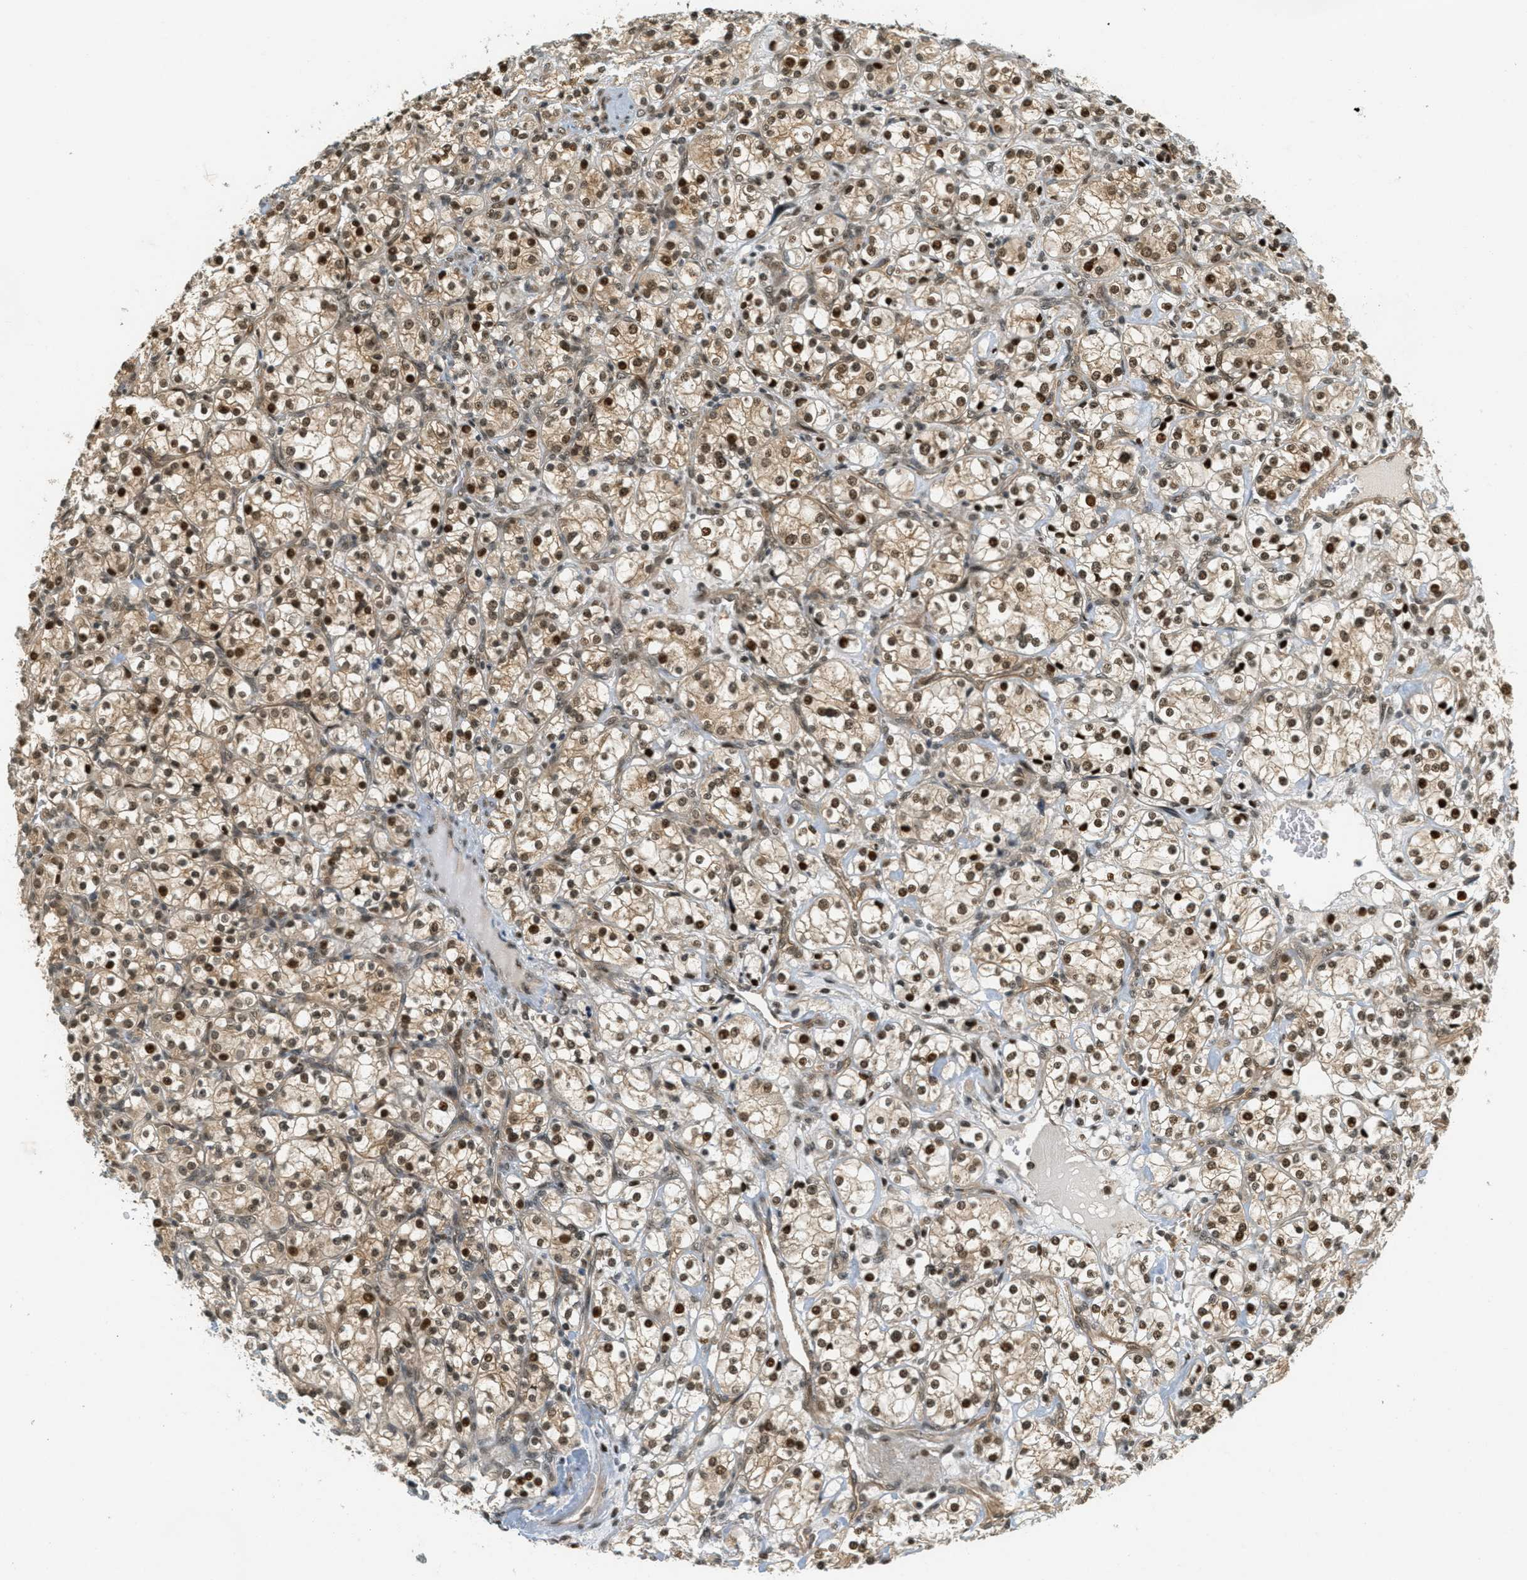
{"staining": {"intensity": "moderate", "quantity": ">75%", "location": "cytoplasmic/membranous,nuclear"}, "tissue": "renal cancer", "cell_type": "Tumor cells", "image_type": "cancer", "snomed": [{"axis": "morphology", "description": "Adenocarcinoma, NOS"}, {"axis": "topography", "description": "Kidney"}], "caption": "IHC image of human renal cancer (adenocarcinoma) stained for a protein (brown), which displays medium levels of moderate cytoplasmic/membranous and nuclear positivity in about >75% of tumor cells.", "gene": "FOXM1", "patient": {"sex": "male", "age": 77}}